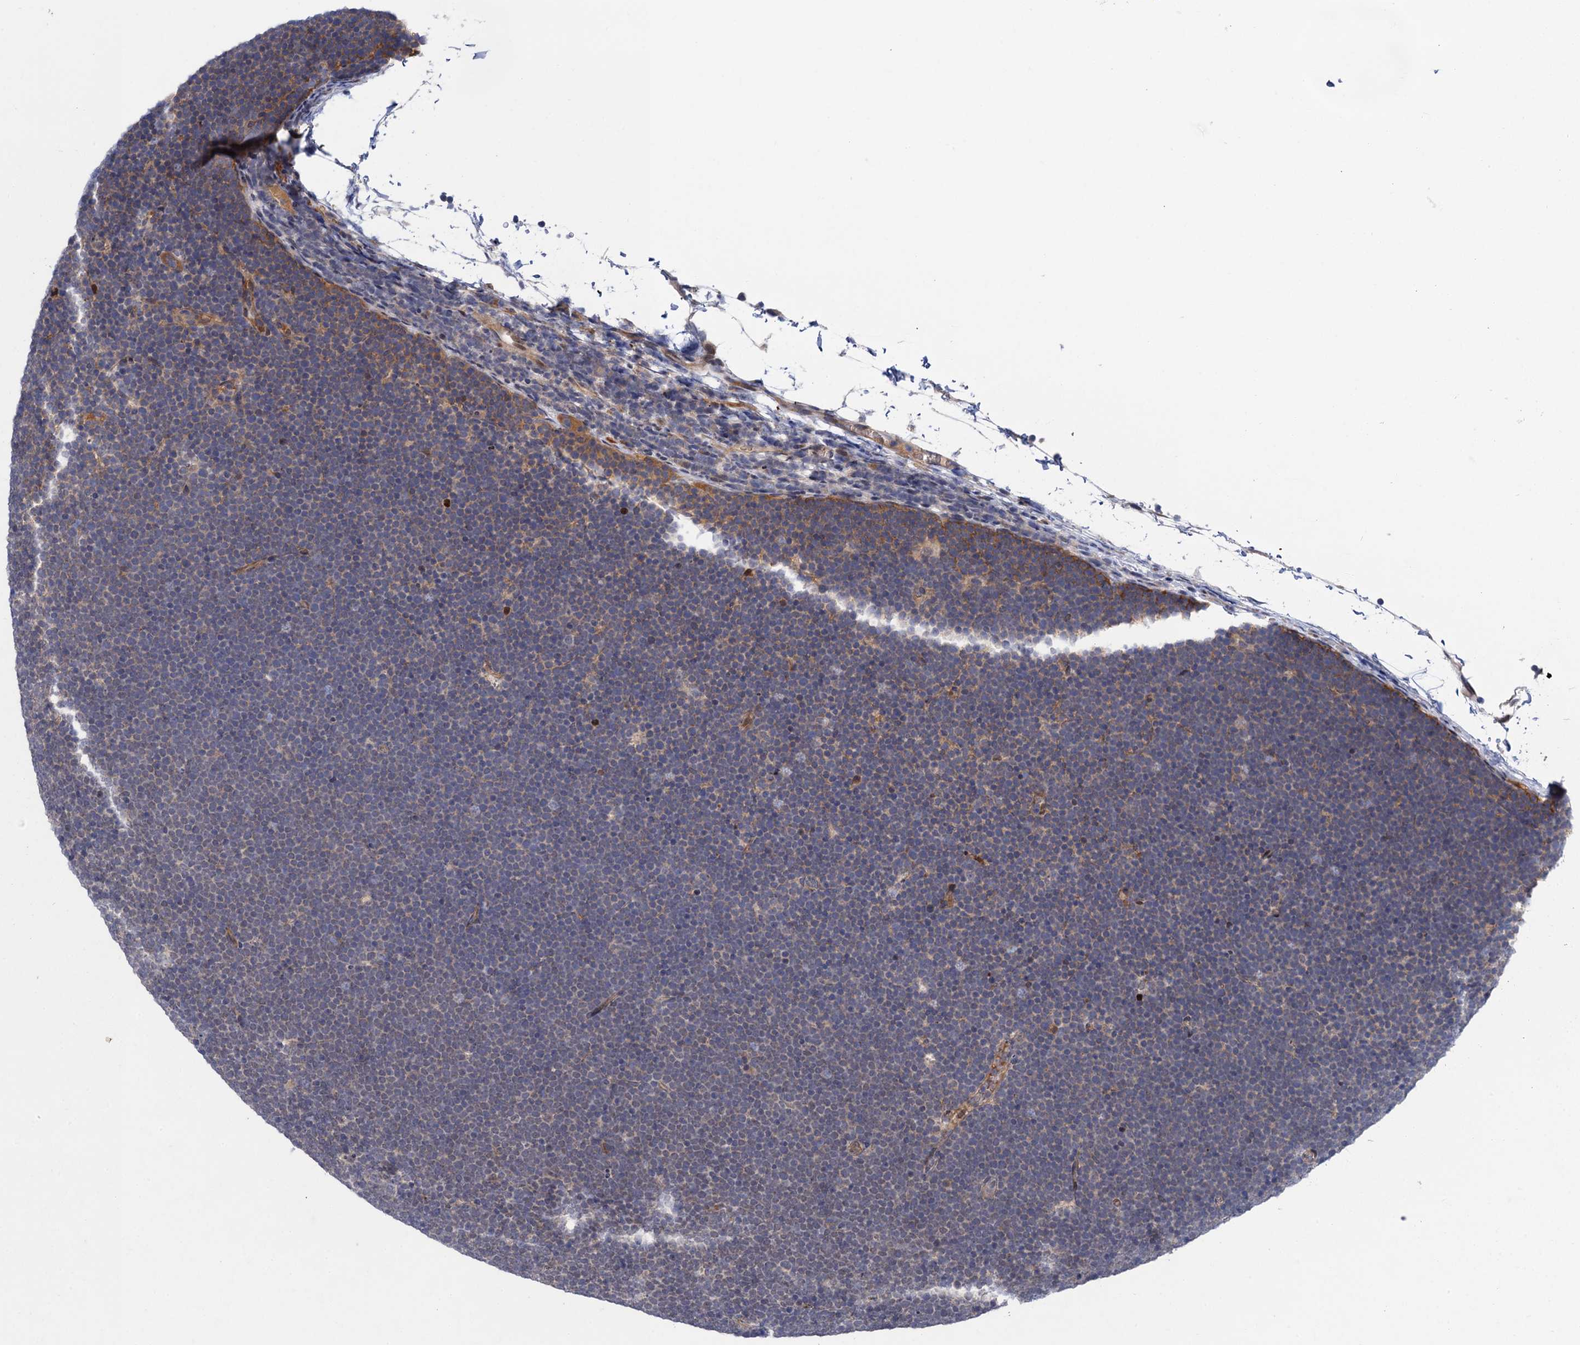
{"staining": {"intensity": "negative", "quantity": "none", "location": "none"}, "tissue": "lymphoma", "cell_type": "Tumor cells", "image_type": "cancer", "snomed": [{"axis": "morphology", "description": "Malignant lymphoma, non-Hodgkin's type, High grade"}, {"axis": "topography", "description": "Lymph node"}], "caption": "Immunohistochemistry (IHC) image of malignant lymphoma, non-Hodgkin's type (high-grade) stained for a protein (brown), which exhibits no expression in tumor cells.", "gene": "NEK8", "patient": {"sex": "male", "age": 13}}